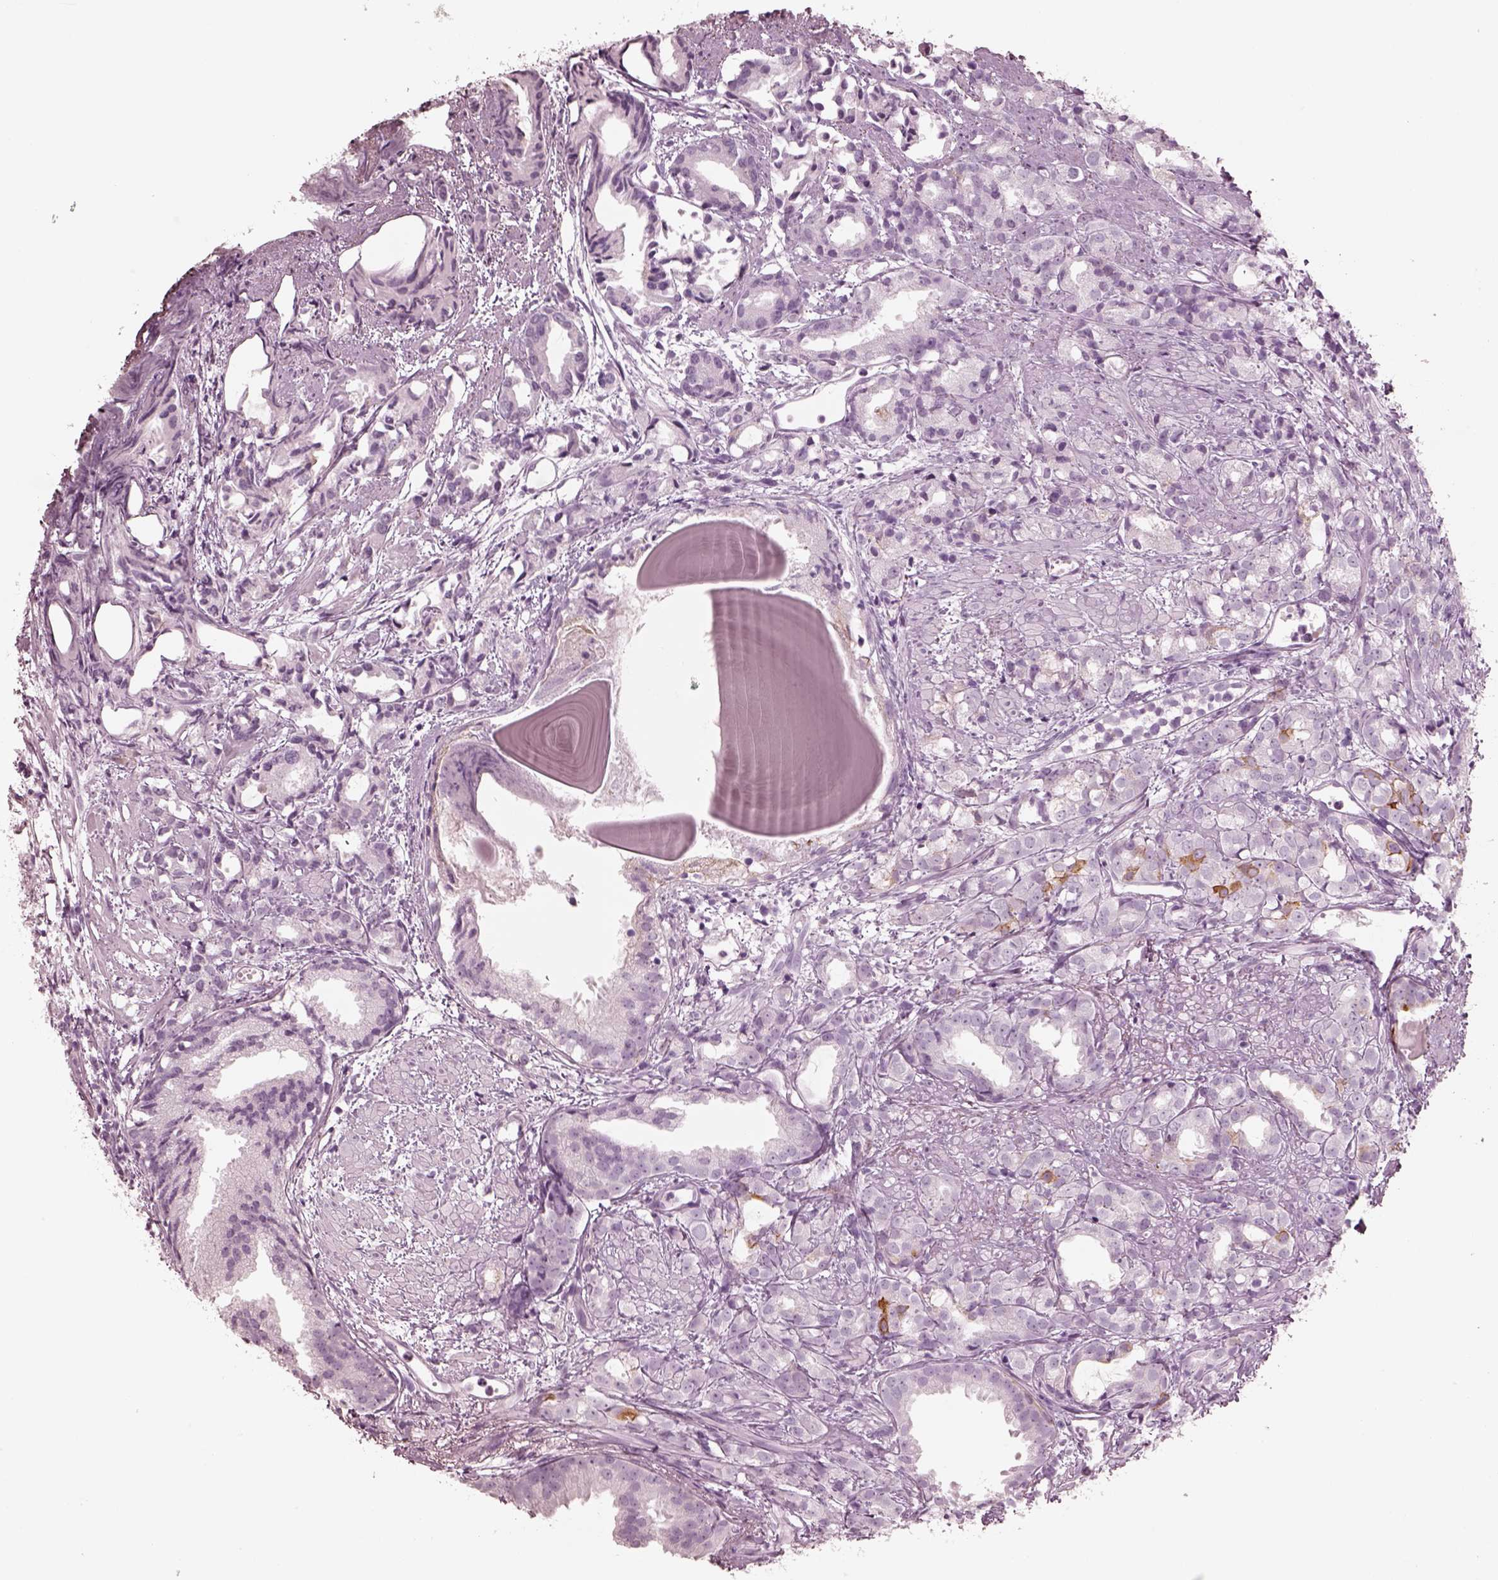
{"staining": {"intensity": "moderate", "quantity": "<25%", "location": "cytoplasmic/membranous"}, "tissue": "prostate cancer", "cell_type": "Tumor cells", "image_type": "cancer", "snomed": [{"axis": "morphology", "description": "Adenocarcinoma, High grade"}, {"axis": "topography", "description": "Prostate"}], "caption": "Immunohistochemical staining of prostate cancer (high-grade adenocarcinoma) shows low levels of moderate cytoplasmic/membranous staining in approximately <25% of tumor cells.", "gene": "PON3", "patient": {"sex": "male", "age": 79}}